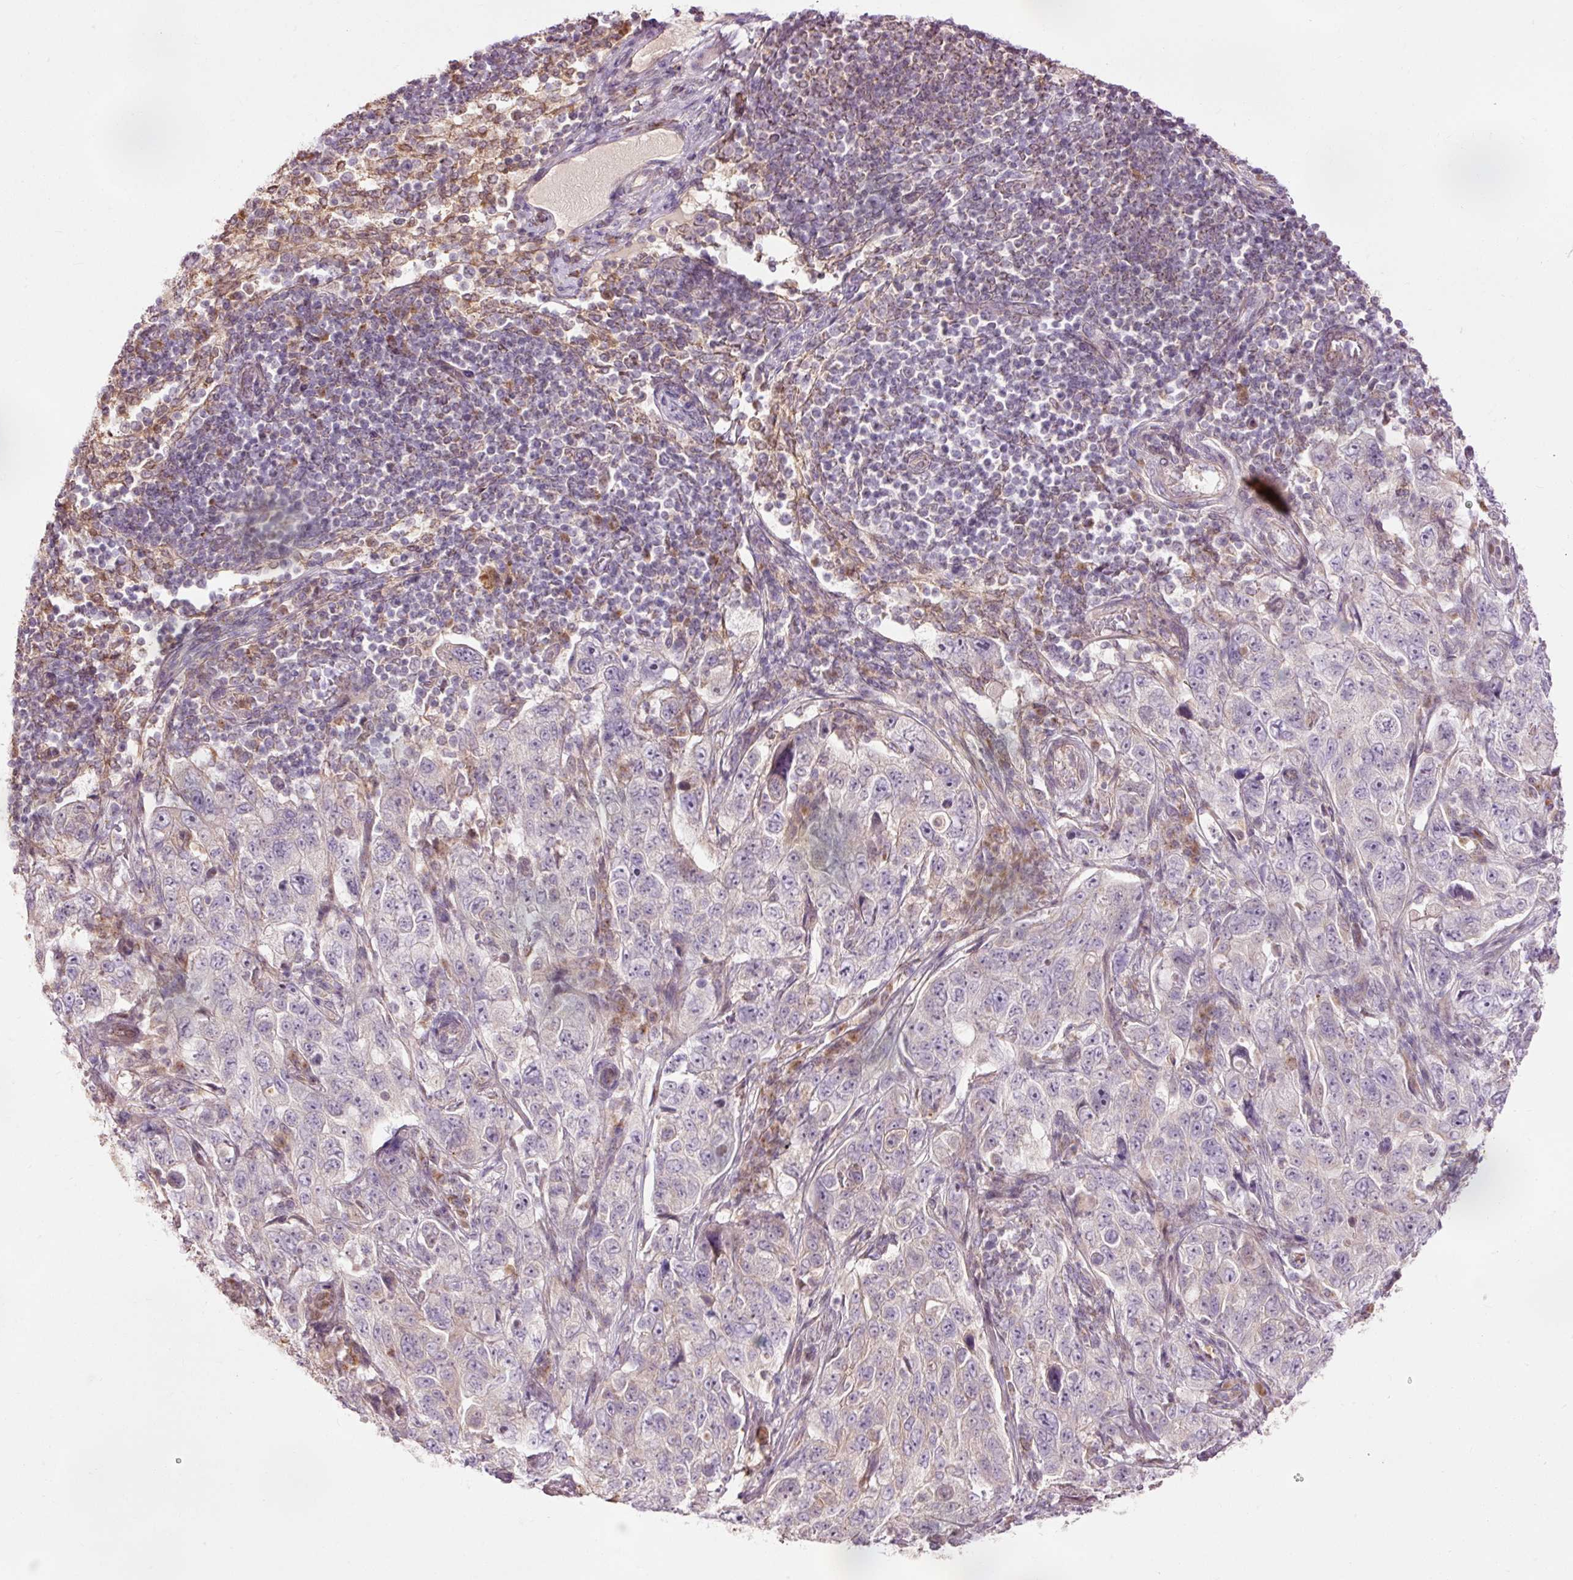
{"staining": {"intensity": "negative", "quantity": "none", "location": "none"}, "tissue": "pancreatic cancer", "cell_type": "Tumor cells", "image_type": "cancer", "snomed": [{"axis": "morphology", "description": "Adenocarcinoma, NOS"}, {"axis": "topography", "description": "Pancreas"}], "caption": "The histopathology image shows no staining of tumor cells in adenocarcinoma (pancreatic). (Stains: DAB IHC with hematoxylin counter stain, Microscopy: brightfield microscopy at high magnification).", "gene": "PRDX5", "patient": {"sex": "male", "age": 68}}